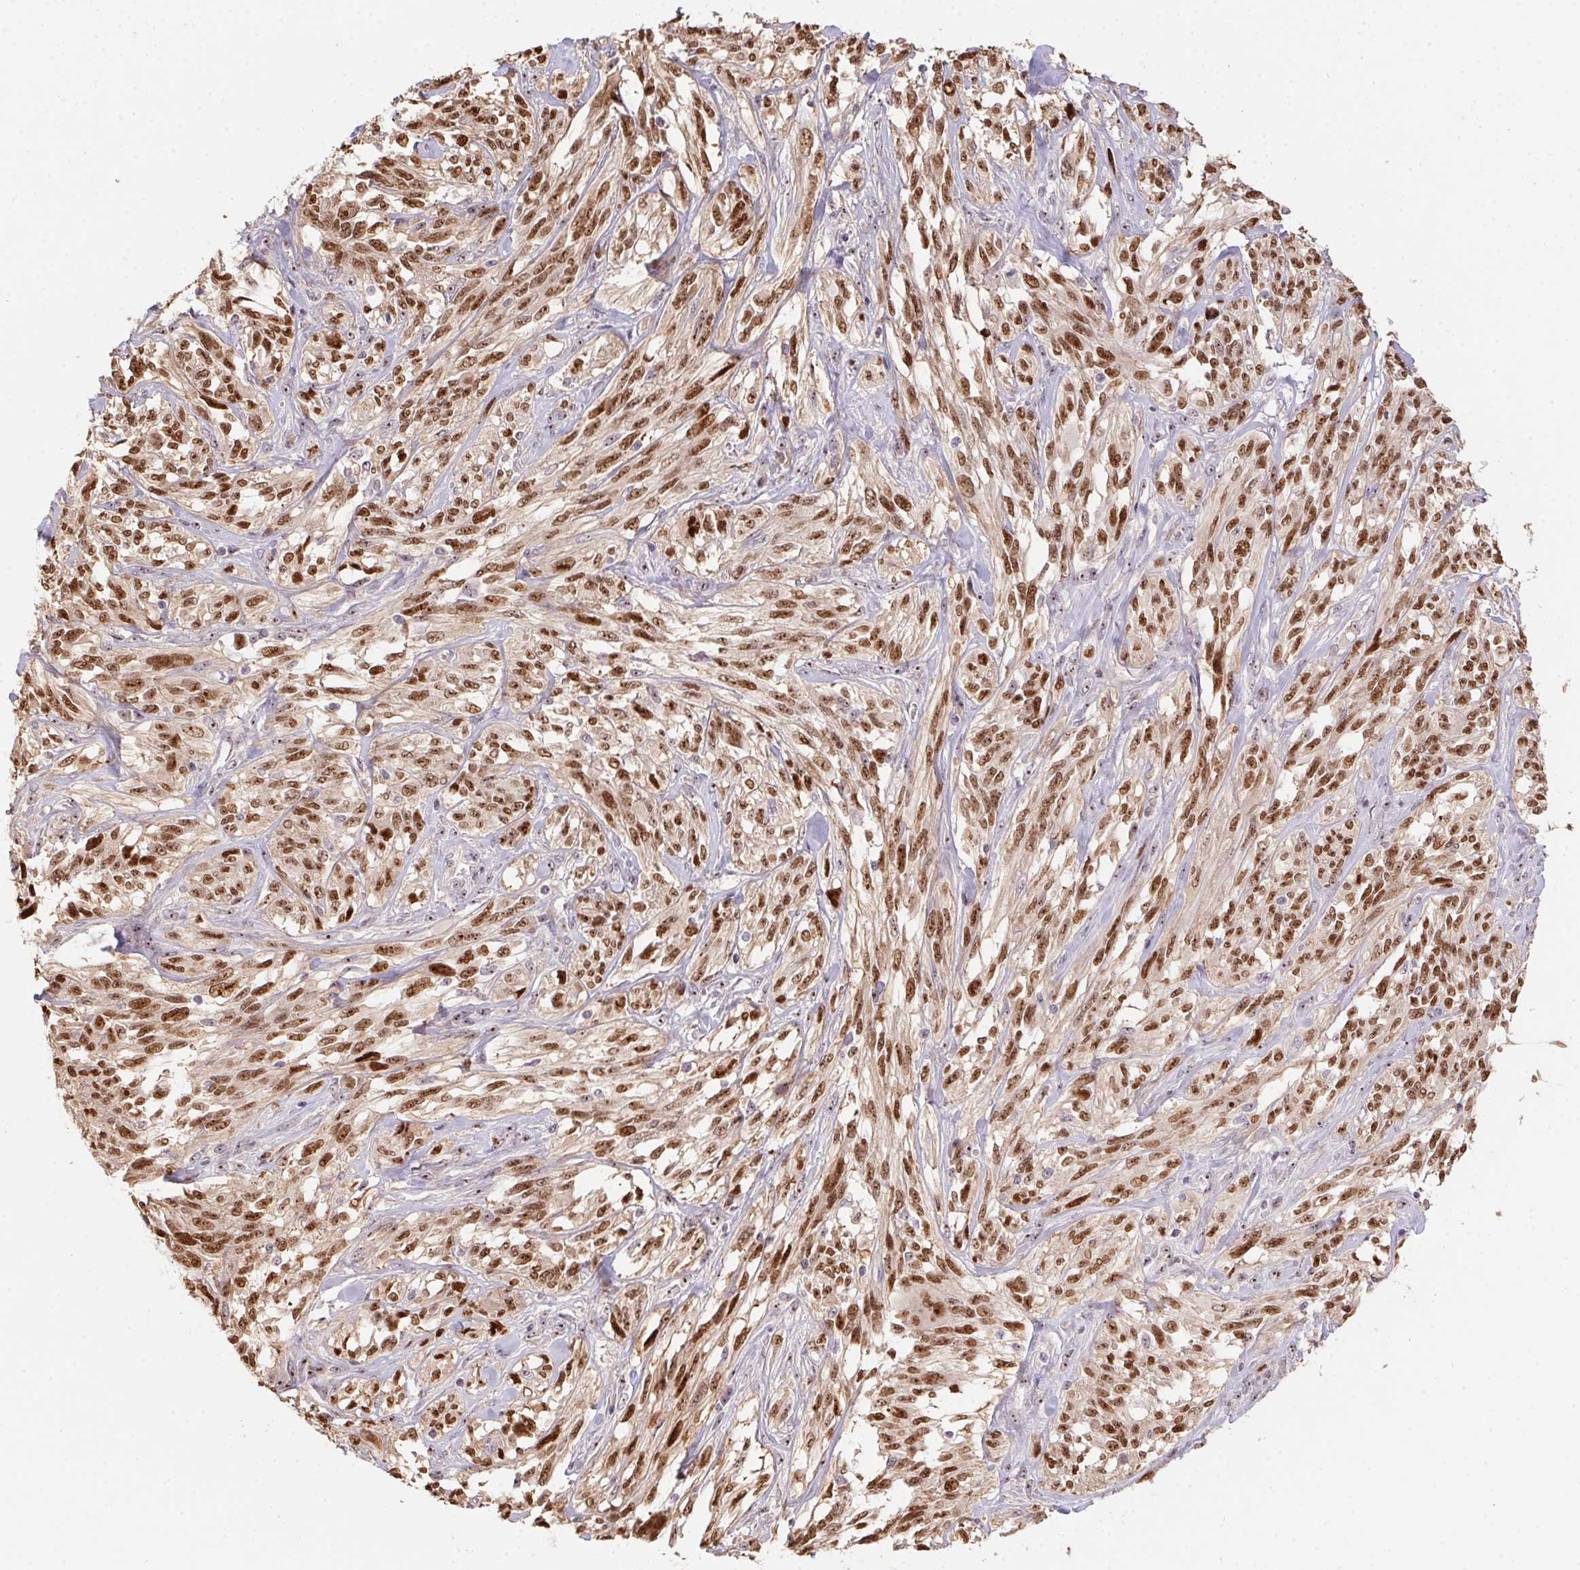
{"staining": {"intensity": "moderate", "quantity": ">75%", "location": "nuclear"}, "tissue": "melanoma", "cell_type": "Tumor cells", "image_type": "cancer", "snomed": [{"axis": "morphology", "description": "Malignant melanoma, NOS"}, {"axis": "topography", "description": "Skin"}], "caption": "Immunohistochemistry histopathology image of neoplastic tissue: malignant melanoma stained using immunohistochemistry (IHC) shows medium levels of moderate protein expression localized specifically in the nuclear of tumor cells, appearing as a nuclear brown color.", "gene": "BATF2", "patient": {"sex": "female", "age": 91}}